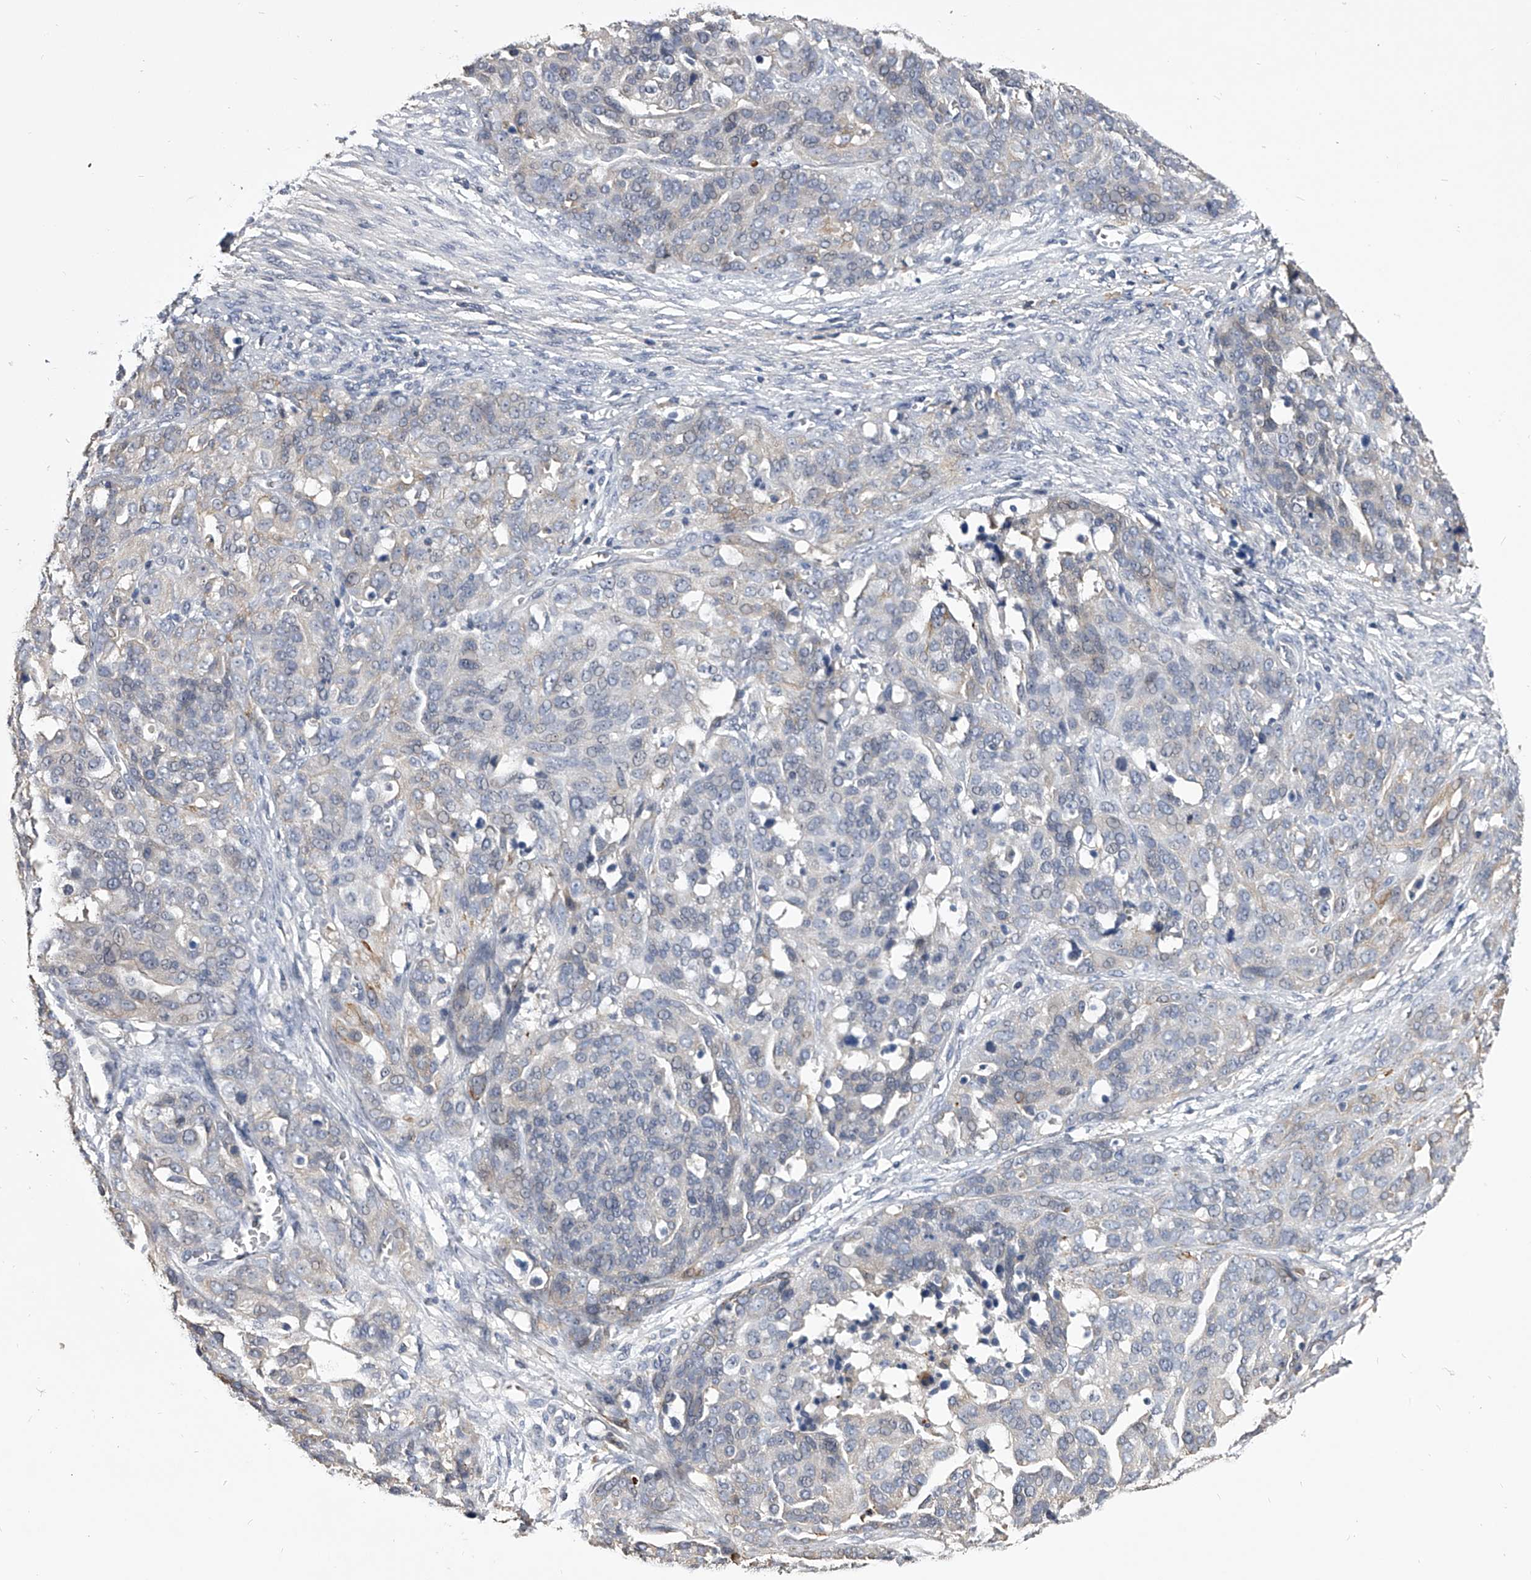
{"staining": {"intensity": "negative", "quantity": "none", "location": "none"}, "tissue": "ovarian cancer", "cell_type": "Tumor cells", "image_type": "cancer", "snomed": [{"axis": "morphology", "description": "Cystadenocarcinoma, serous, NOS"}, {"axis": "topography", "description": "Ovary"}], "caption": "High magnification brightfield microscopy of ovarian cancer stained with DAB (3,3'-diaminobenzidine) (brown) and counterstained with hematoxylin (blue): tumor cells show no significant expression. (DAB immunohistochemistry (IHC), high magnification).", "gene": "MDN1", "patient": {"sex": "female", "age": 44}}